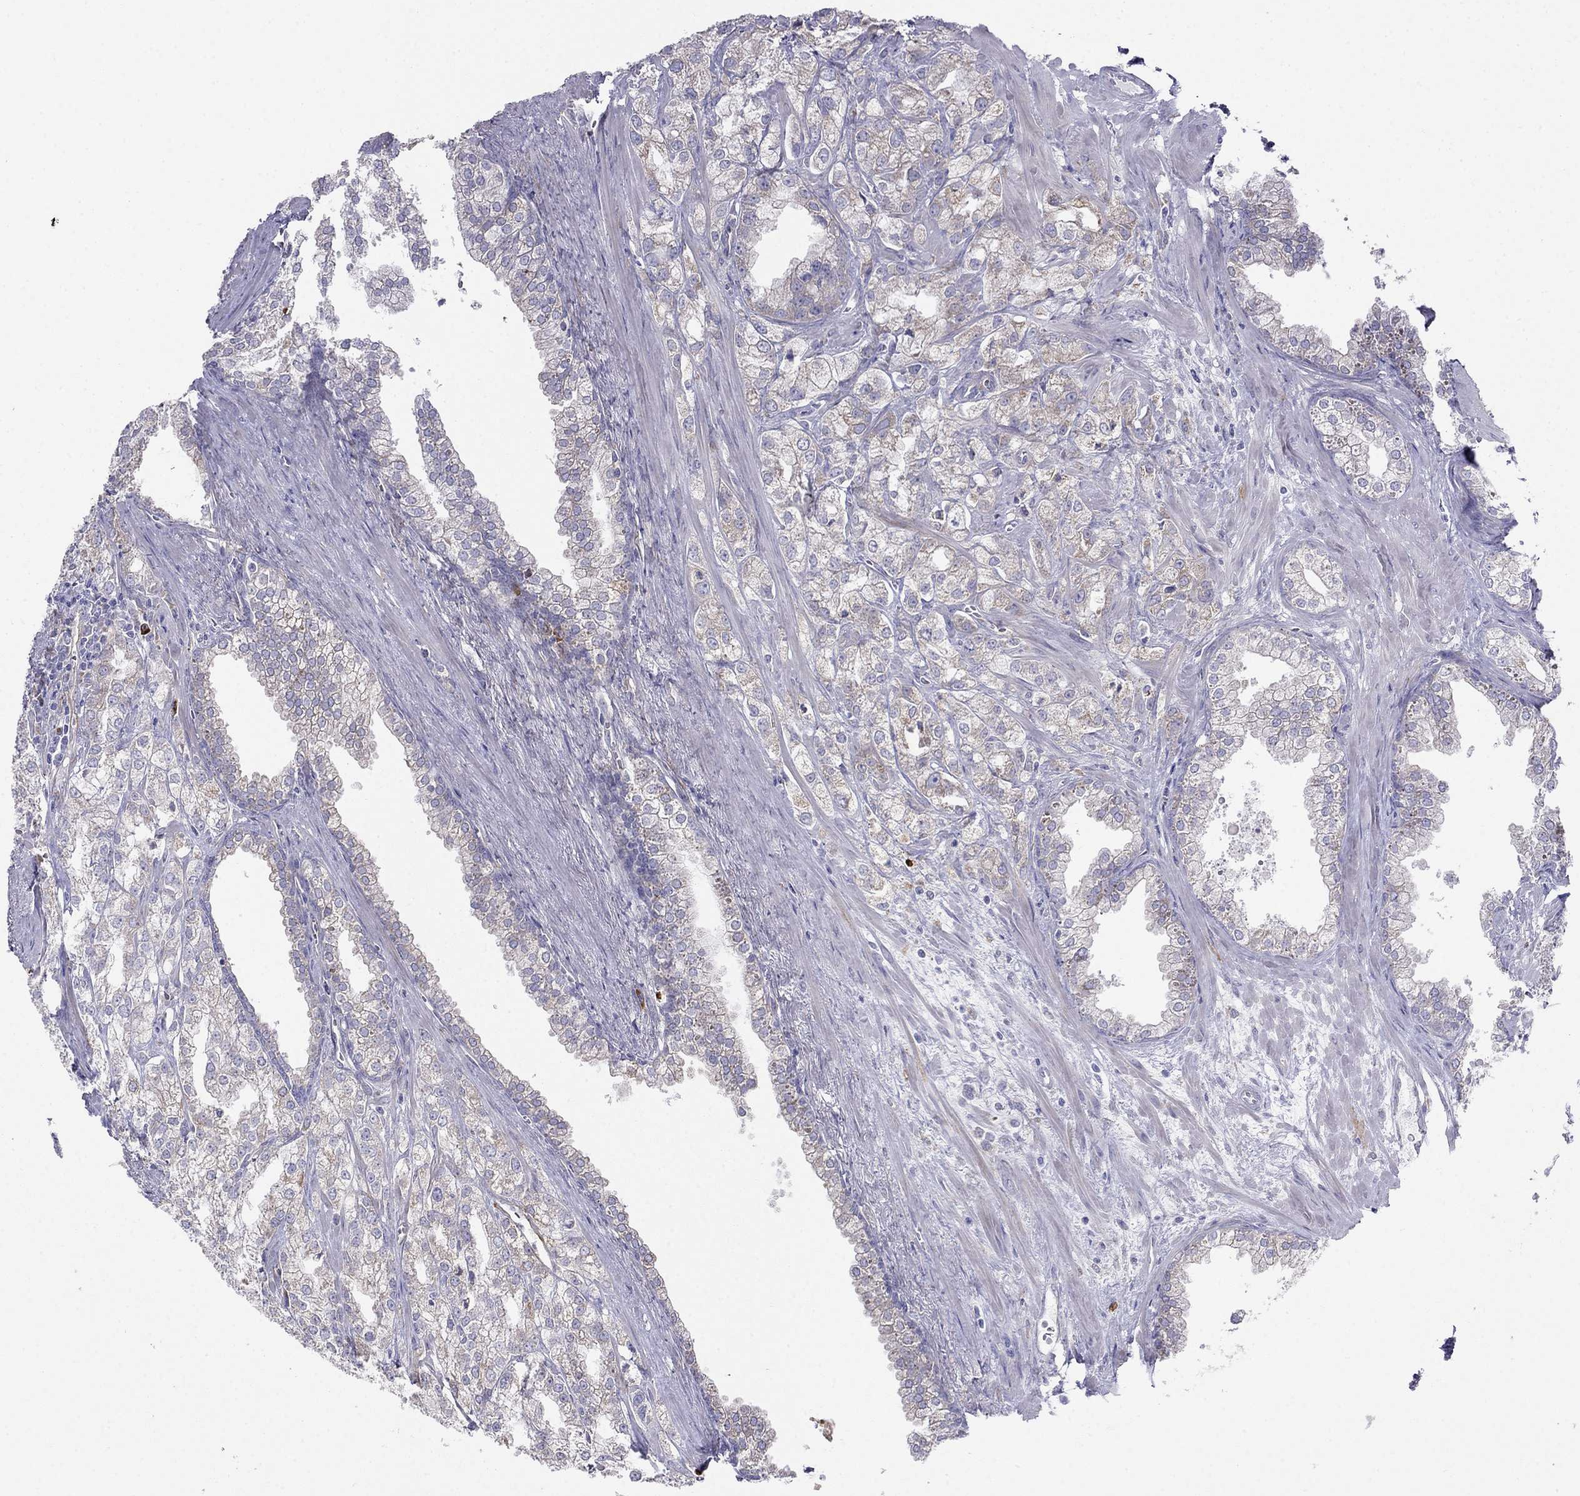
{"staining": {"intensity": "moderate", "quantity": "<25%", "location": "cytoplasmic/membranous"}, "tissue": "prostate cancer", "cell_type": "Tumor cells", "image_type": "cancer", "snomed": [{"axis": "morphology", "description": "Adenocarcinoma, NOS"}, {"axis": "topography", "description": "Prostate"}], "caption": "A high-resolution photomicrograph shows IHC staining of prostate cancer (adenocarcinoma), which reveals moderate cytoplasmic/membranous expression in about <25% of tumor cells.", "gene": "LONRF2", "patient": {"sex": "male", "age": 70}}